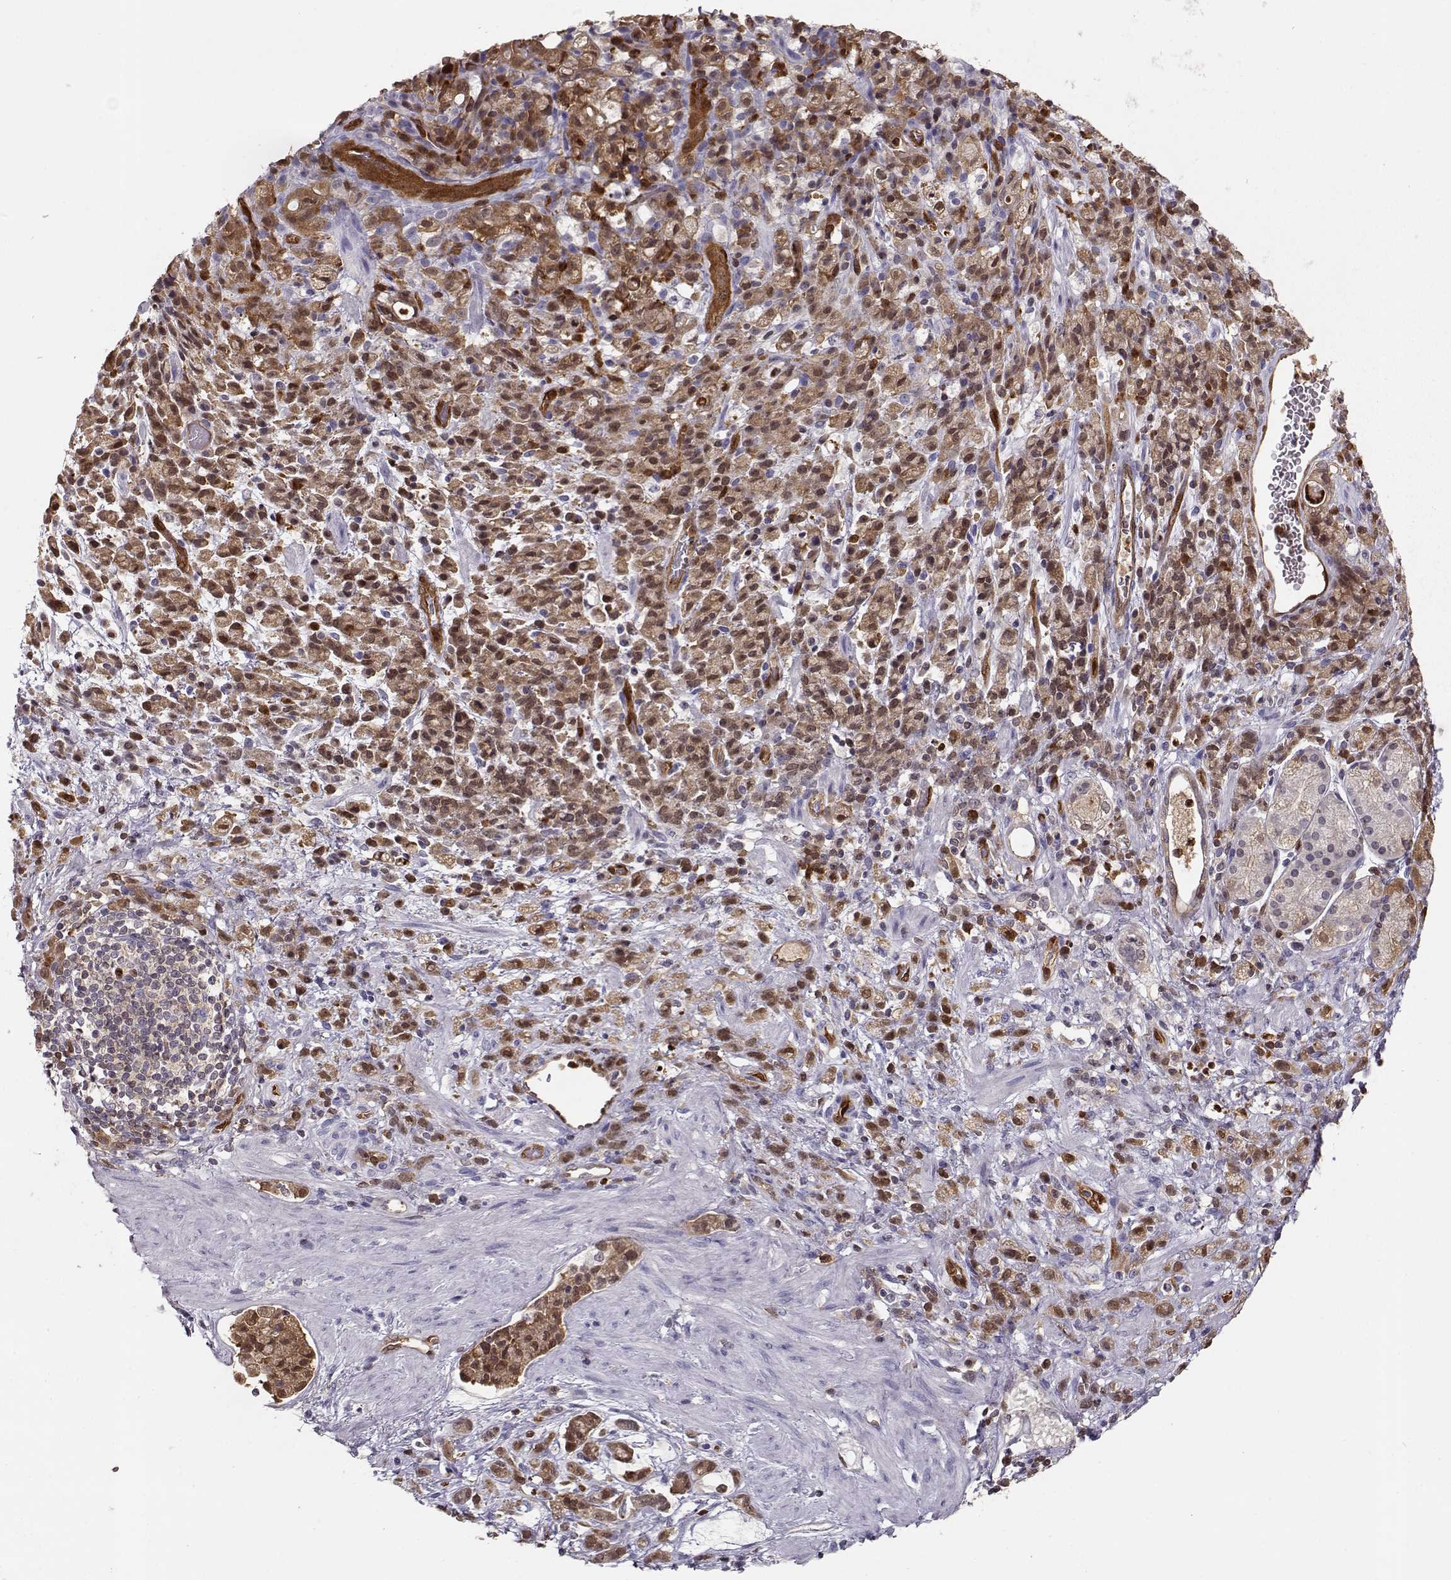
{"staining": {"intensity": "moderate", "quantity": ">75%", "location": "cytoplasmic/membranous,nuclear"}, "tissue": "stomach cancer", "cell_type": "Tumor cells", "image_type": "cancer", "snomed": [{"axis": "morphology", "description": "Adenocarcinoma, NOS"}, {"axis": "topography", "description": "Stomach"}], "caption": "Moderate cytoplasmic/membranous and nuclear positivity for a protein is present in approximately >75% of tumor cells of stomach cancer using immunohistochemistry (IHC).", "gene": "PNP", "patient": {"sex": "female", "age": 60}}